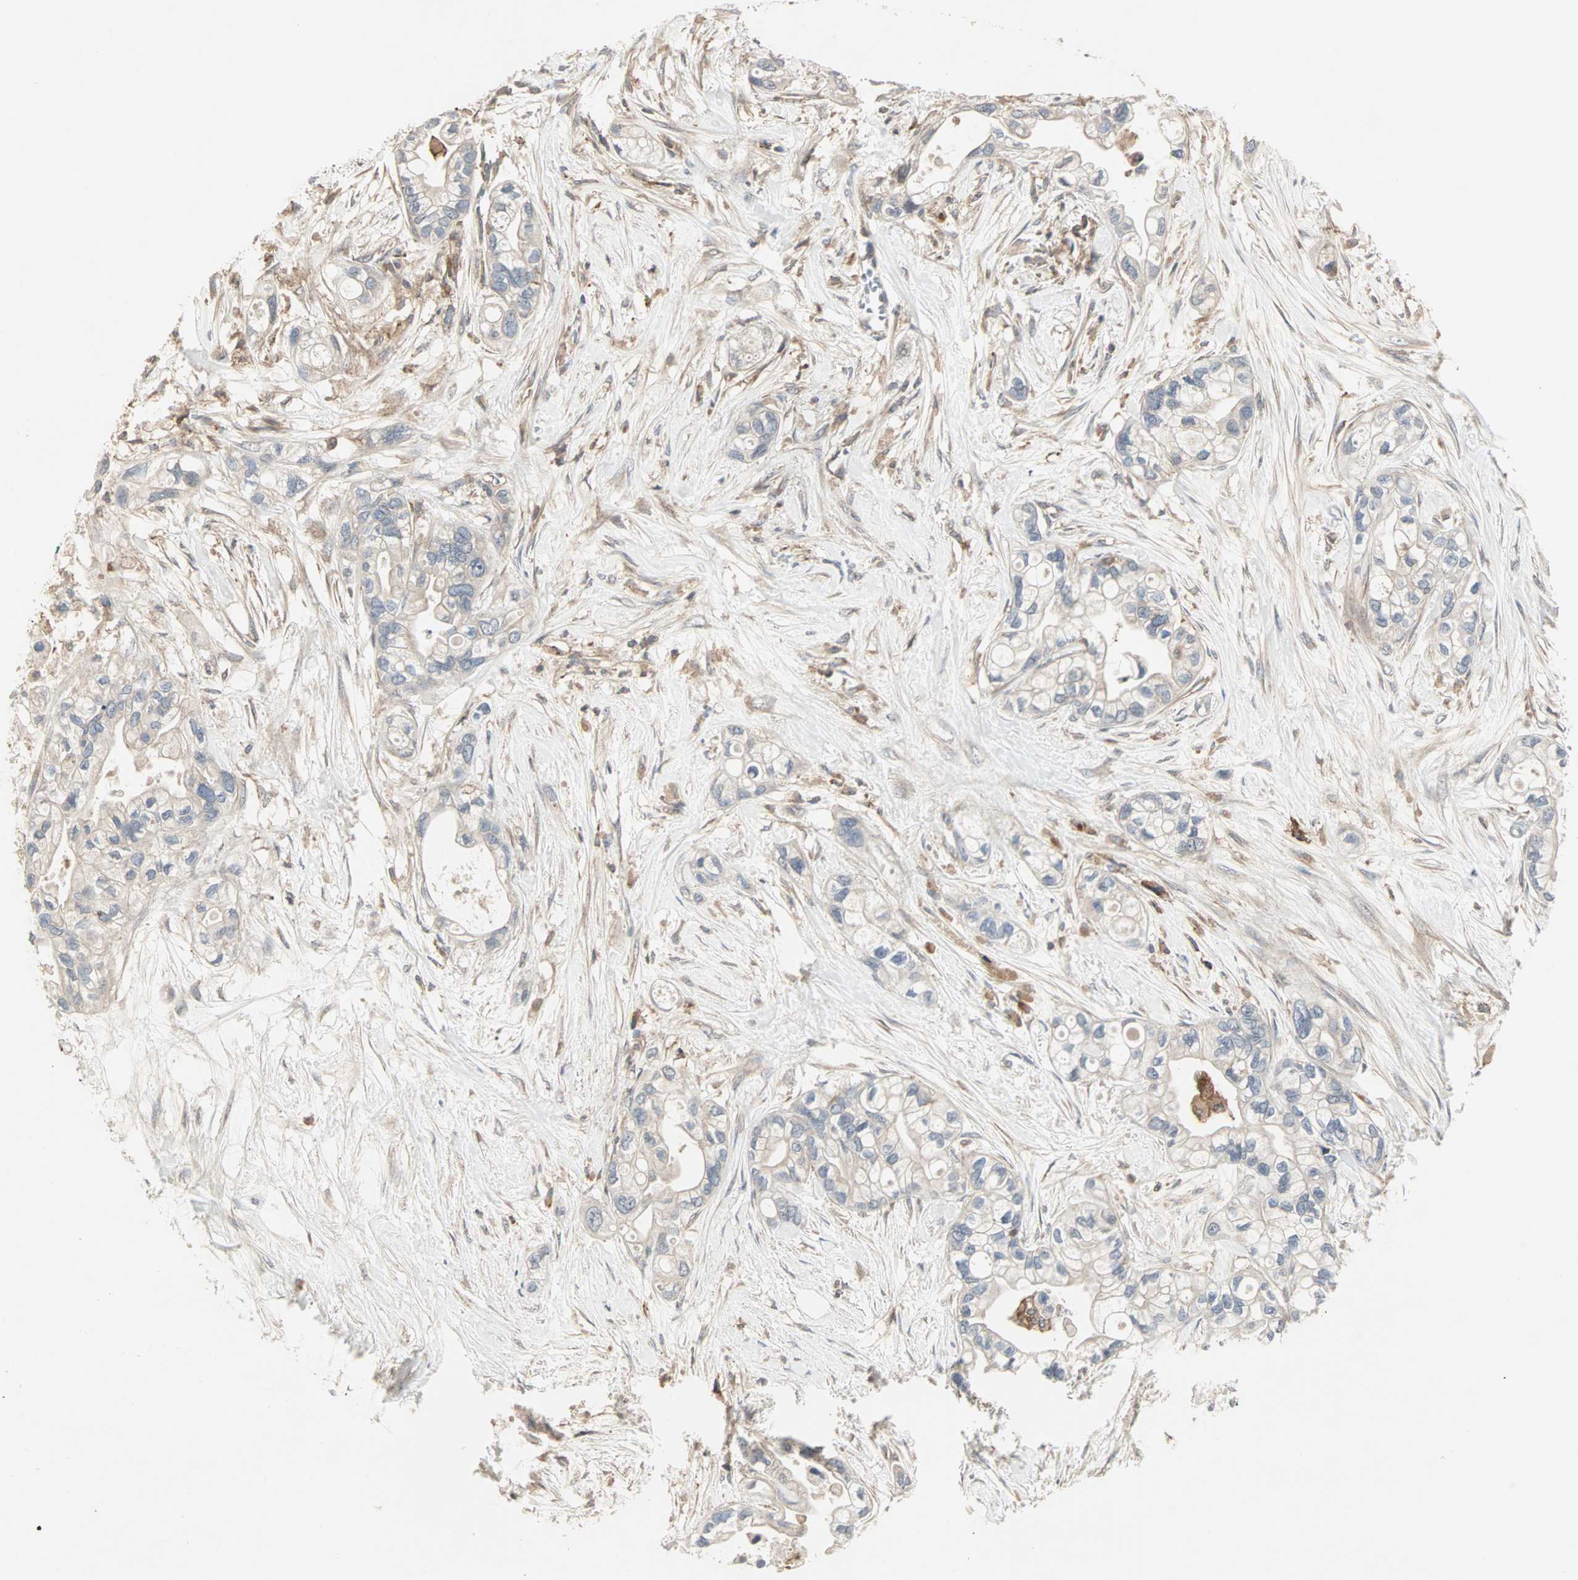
{"staining": {"intensity": "weak", "quantity": ">75%", "location": "cytoplasmic/membranous"}, "tissue": "pancreatic cancer", "cell_type": "Tumor cells", "image_type": "cancer", "snomed": [{"axis": "morphology", "description": "Adenocarcinoma, NOS"}, {"axis": "topography", "description": "Pancreas"}], "caption": "Pancreatic adenocarcinoma stained for a protein shows weak cytoplasmic/membranous positivity in tumor cells.", "gene": "GNAI2", "patient": {"sex": "female", "age": 77}}